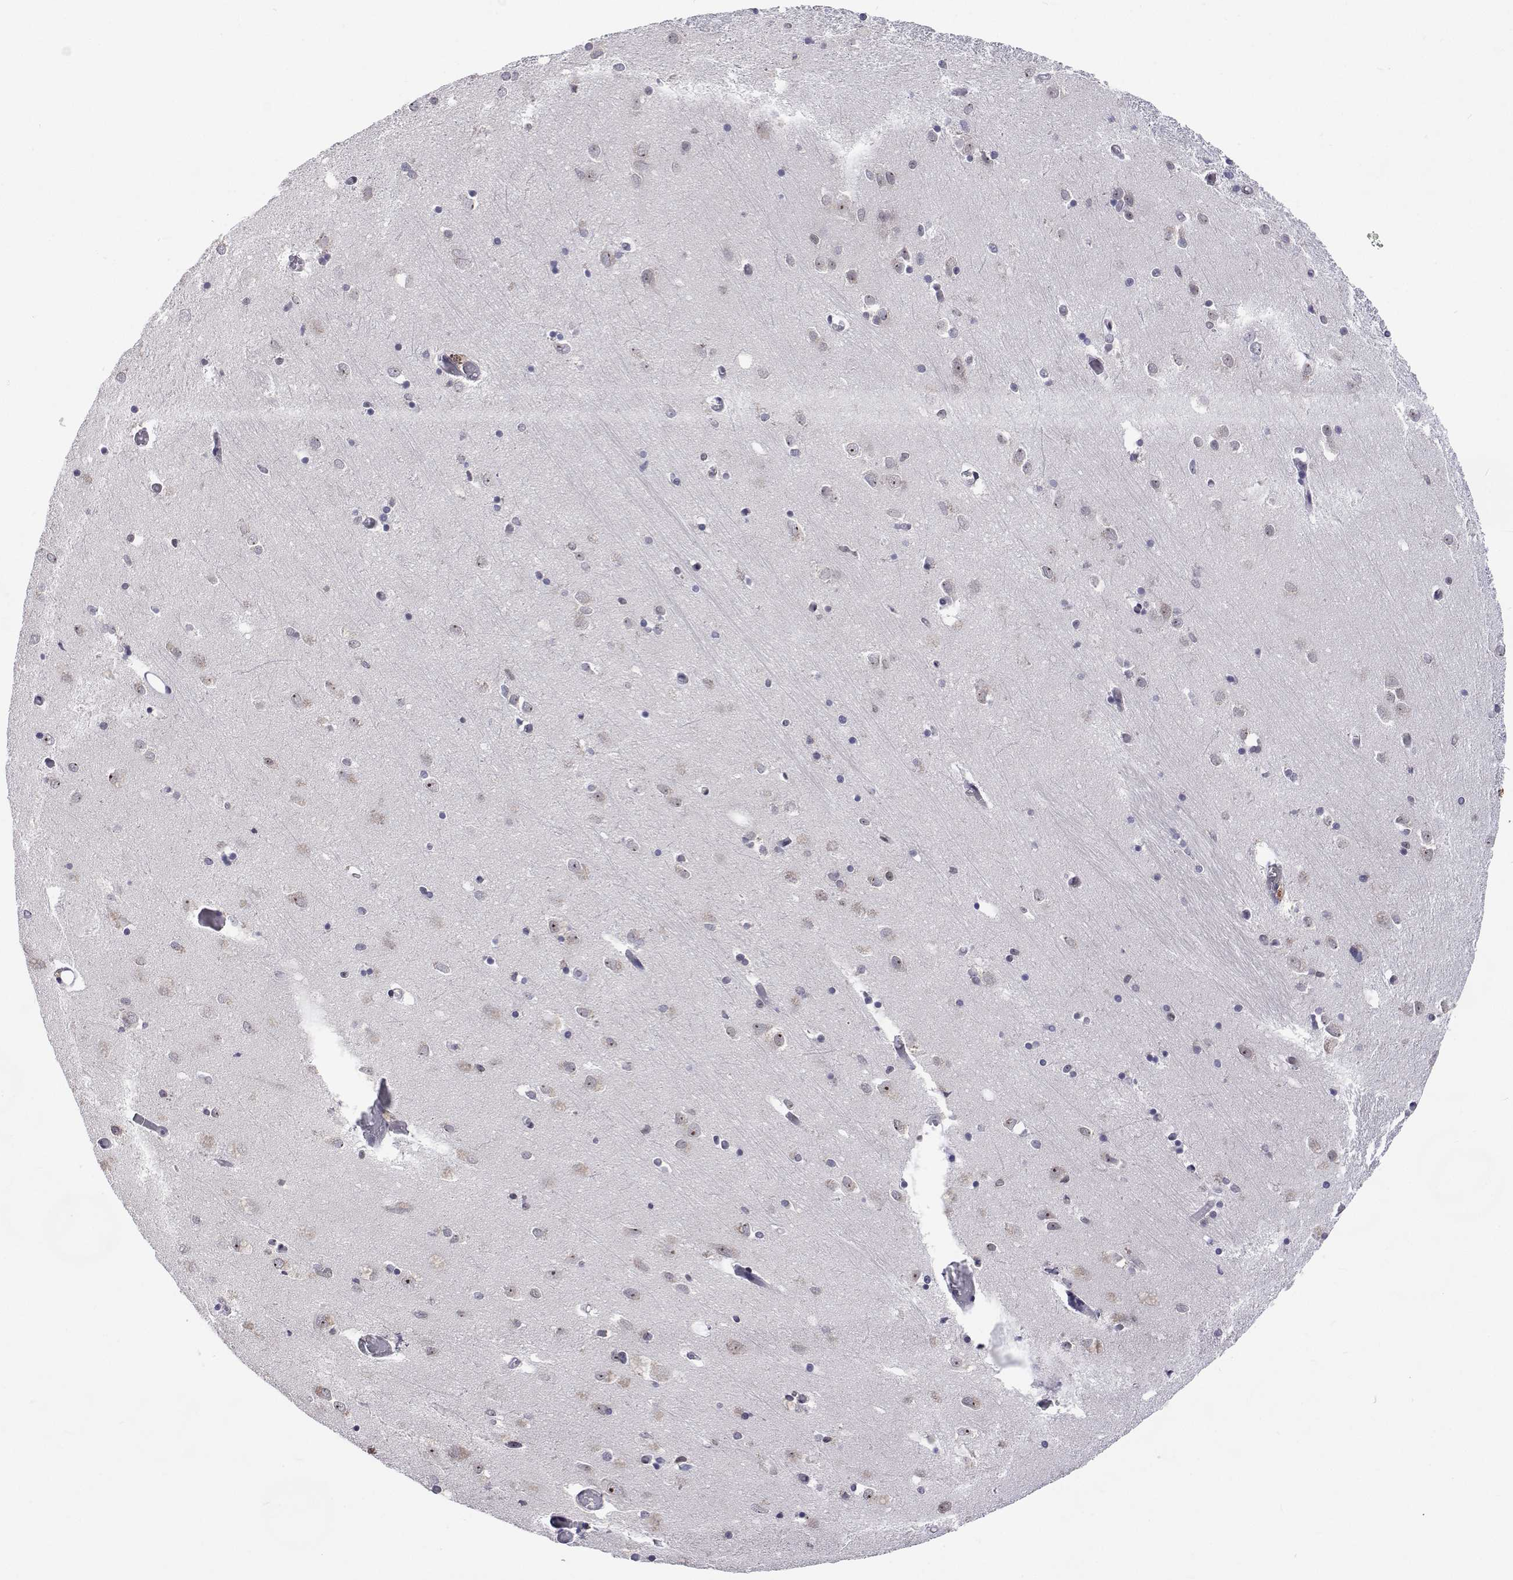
{"staining": {"intensity": "negative", "quantity": "none", "location": "none"}, "tissue": "caudate", "cell_type": "Glial cells", "image_type": "normal", "snomed": [{"axis": "morphology", "description": "Normal tissue, NOS"}, {"axis": "topography", "description": "Lateral ventricle wall"}, {"axis": "topography", "description": "Hippocampus"}], "caption": "A high-resolution image shows immunohistochemistry staining of benign caudate, which exhibits no significant positivity in glial cells.", "gene": "NHP2", "patient": {"sex": "female", "age": 63}}